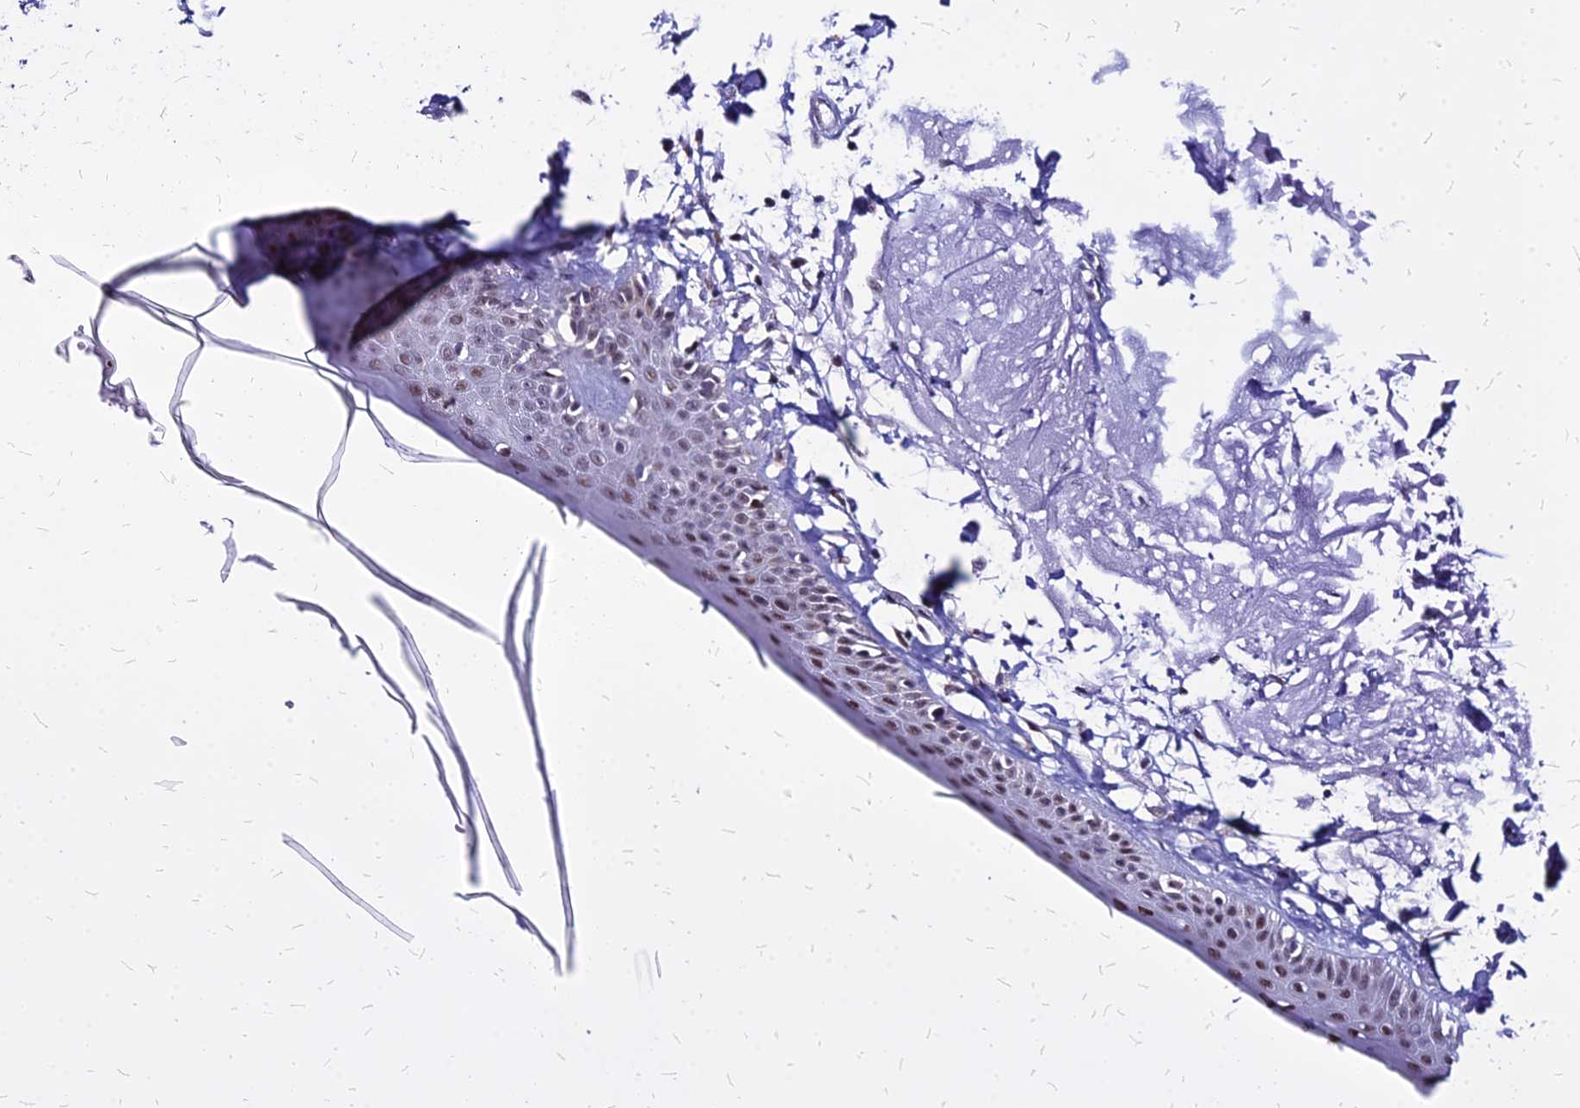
{"staining": {"intensity": "negative", "quantity": "none", "location": "none"}, "tissue": "skin", "cell_type": "Fibroblasts", "image_type": "normal", "snomed": [{"axis": "morphology", "description": "Normal tissue, NOS"}, {"axis": "topography", "description": "Skin"}, {"axis": "topography", "description": "Skeletal muscle"}], "caption": "An image of skin stained for a protein demonstrates no brown staining in fibroblasts.", "gene": "FDX2", "patient": {"sex": "male", "age": 83}}